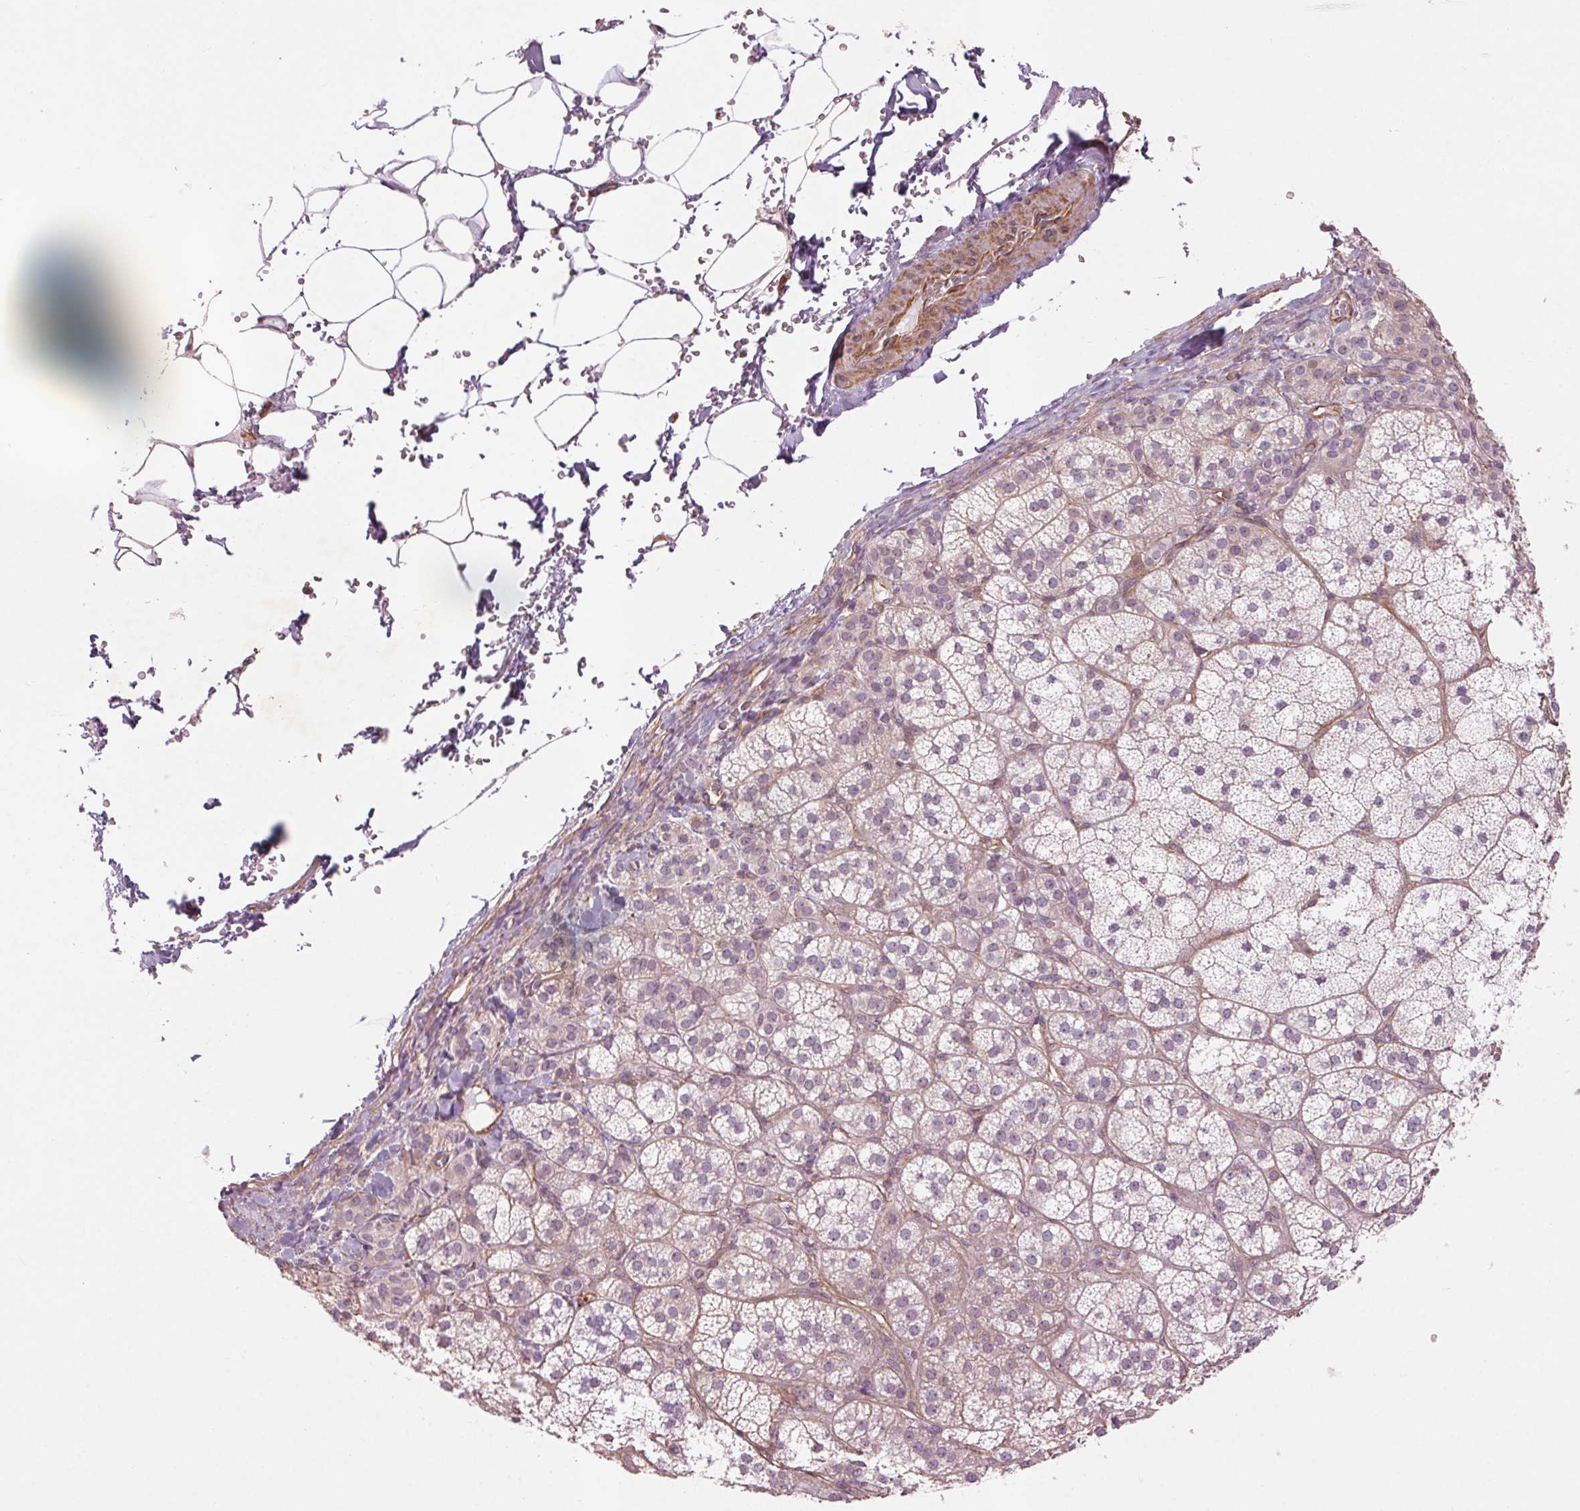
{"staining": {"intensity": "weak", "quantity": "<25%", "location": "cytoplasmic/membranous"}, "tissue": "adrenal gland", "cell_type": "Glandular cells", "image_type": "normal", "snomed": [{"axis": "morphology", "description": "Normal tissue, NOS"}, {"axis": "topography", "description": "Adrenal gland"}], "caption": "IHC image of unremarkable human adrenal gland stained for a protein (brown), which displays no expression in glandular cells. (Brightfield microscopy of DAB IHC at high magnification).", "gene": "CCSER1", "patient": {"sex": "female", "age": 60}}